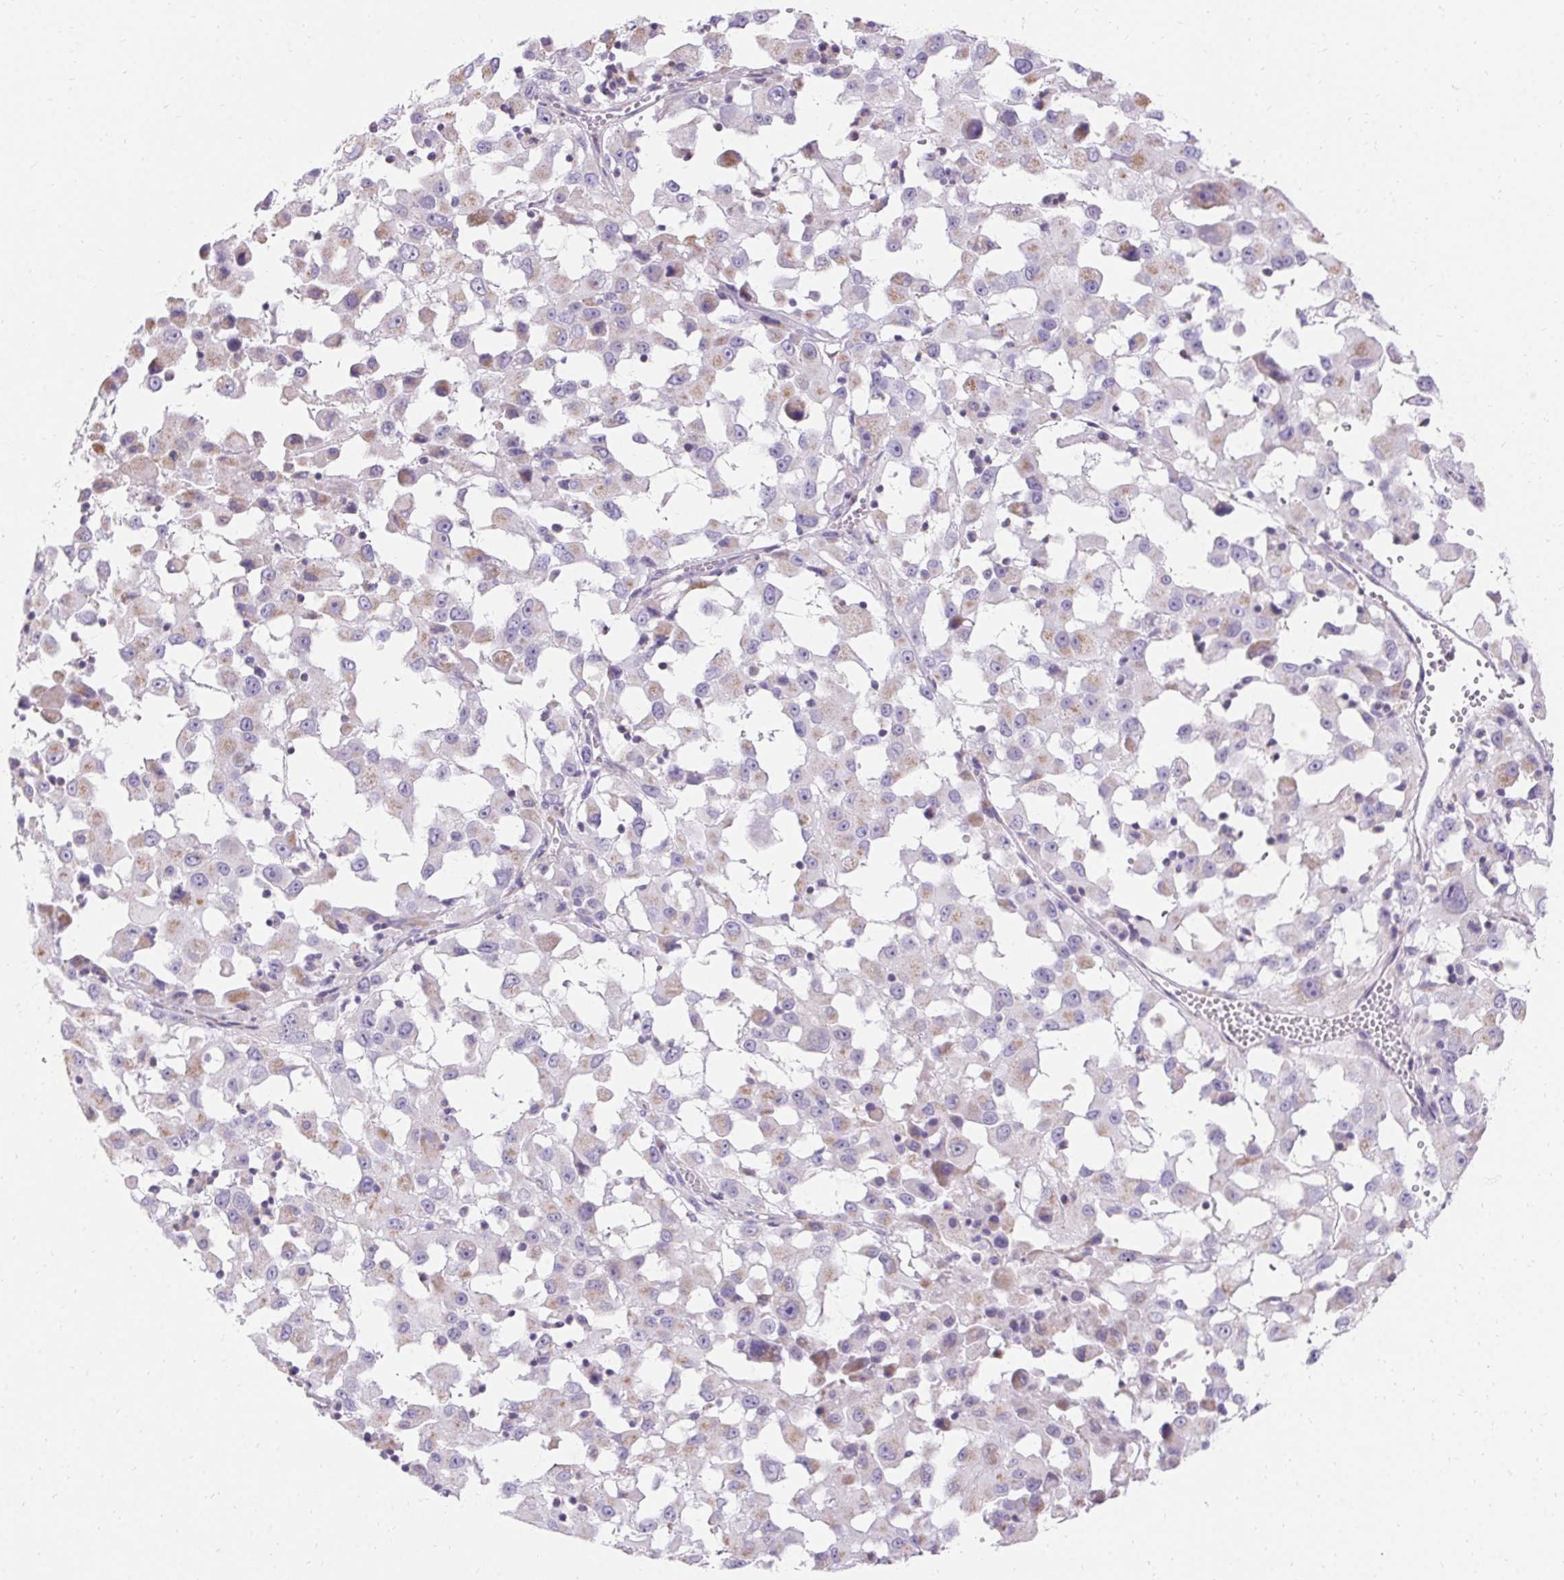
{"staining": {"intensity": "weak", "quantity": "<25%", "location": "cytoplasmic/membranous"}, "tissue": "melanoma", "cell_type": "Tumor cells", "image_type": "cancer", "snomed": [{"axis": "morphology", "description": "Malignant melanoma, Metastatic site"}, {"axis": "topography", "description": "Soft tissue"}], "caption": "The photomicrograph reveals no significant expression in tumor cells of melanoma.", "gene": "ASGR2", "patient": {"sex": "male", "age": 50}}